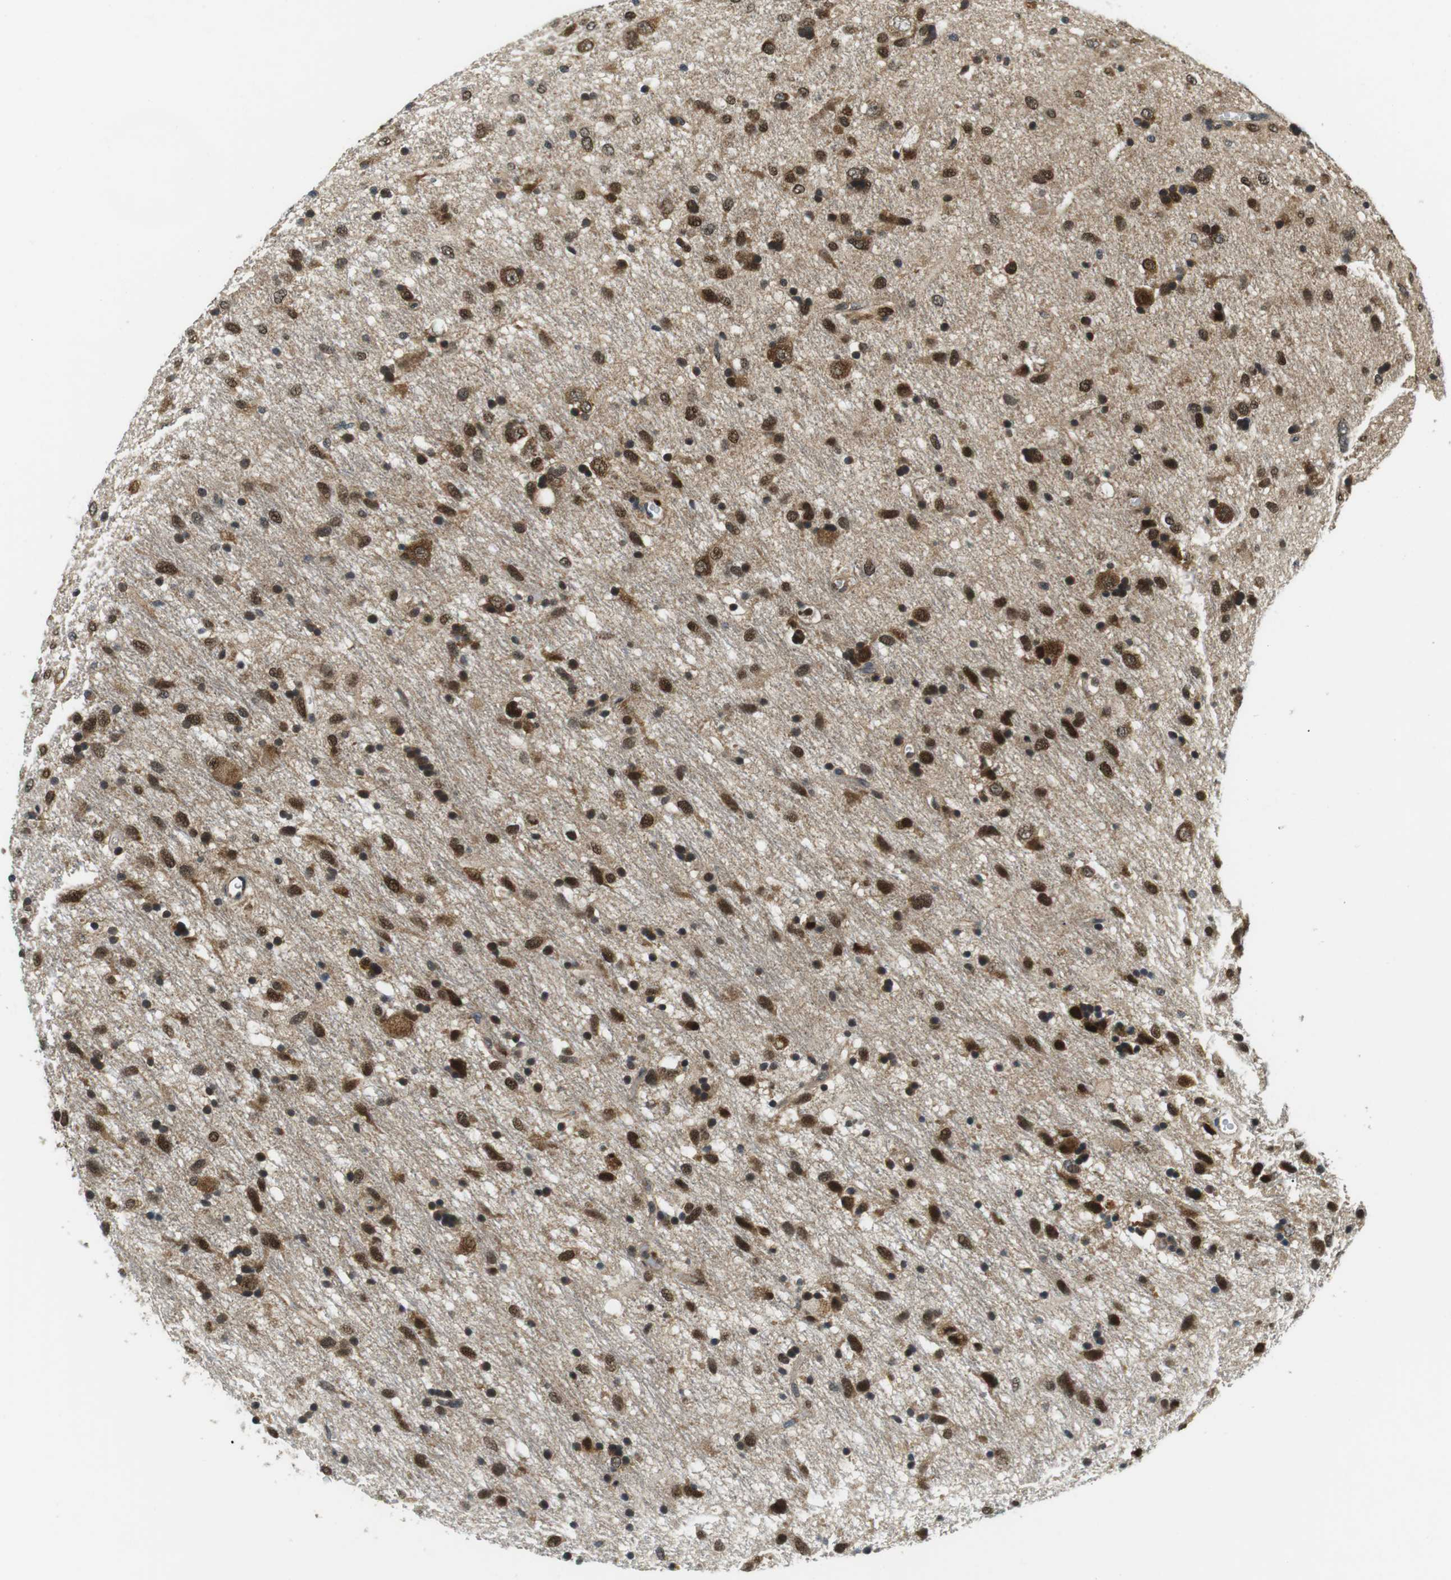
{"staining": {"intensity": "strong", "quantity": ">75%", "location": "cytoplasmic/membranous,nuclear"}, "tissue": "glioma", "cell_type": "Tumor cells", "image_type": "cancer", "snomed": [{"axis": "morphology", "description": "Glioma, malignant, Low grade"}, {"axis": "topography", "description": "Brain"}], "caption": "Strong cytoplasmic/membranous and nuclear positivity is appreciated in approximately >75% of tumor cells in malignant low-grade glioma. Using DAB (brown) and hematoxylin (blue) stains, captured at high magnification using brightfield microscopy.", "gene": "CSNK2B", "patient": {"sex": "male", "age": 77}}